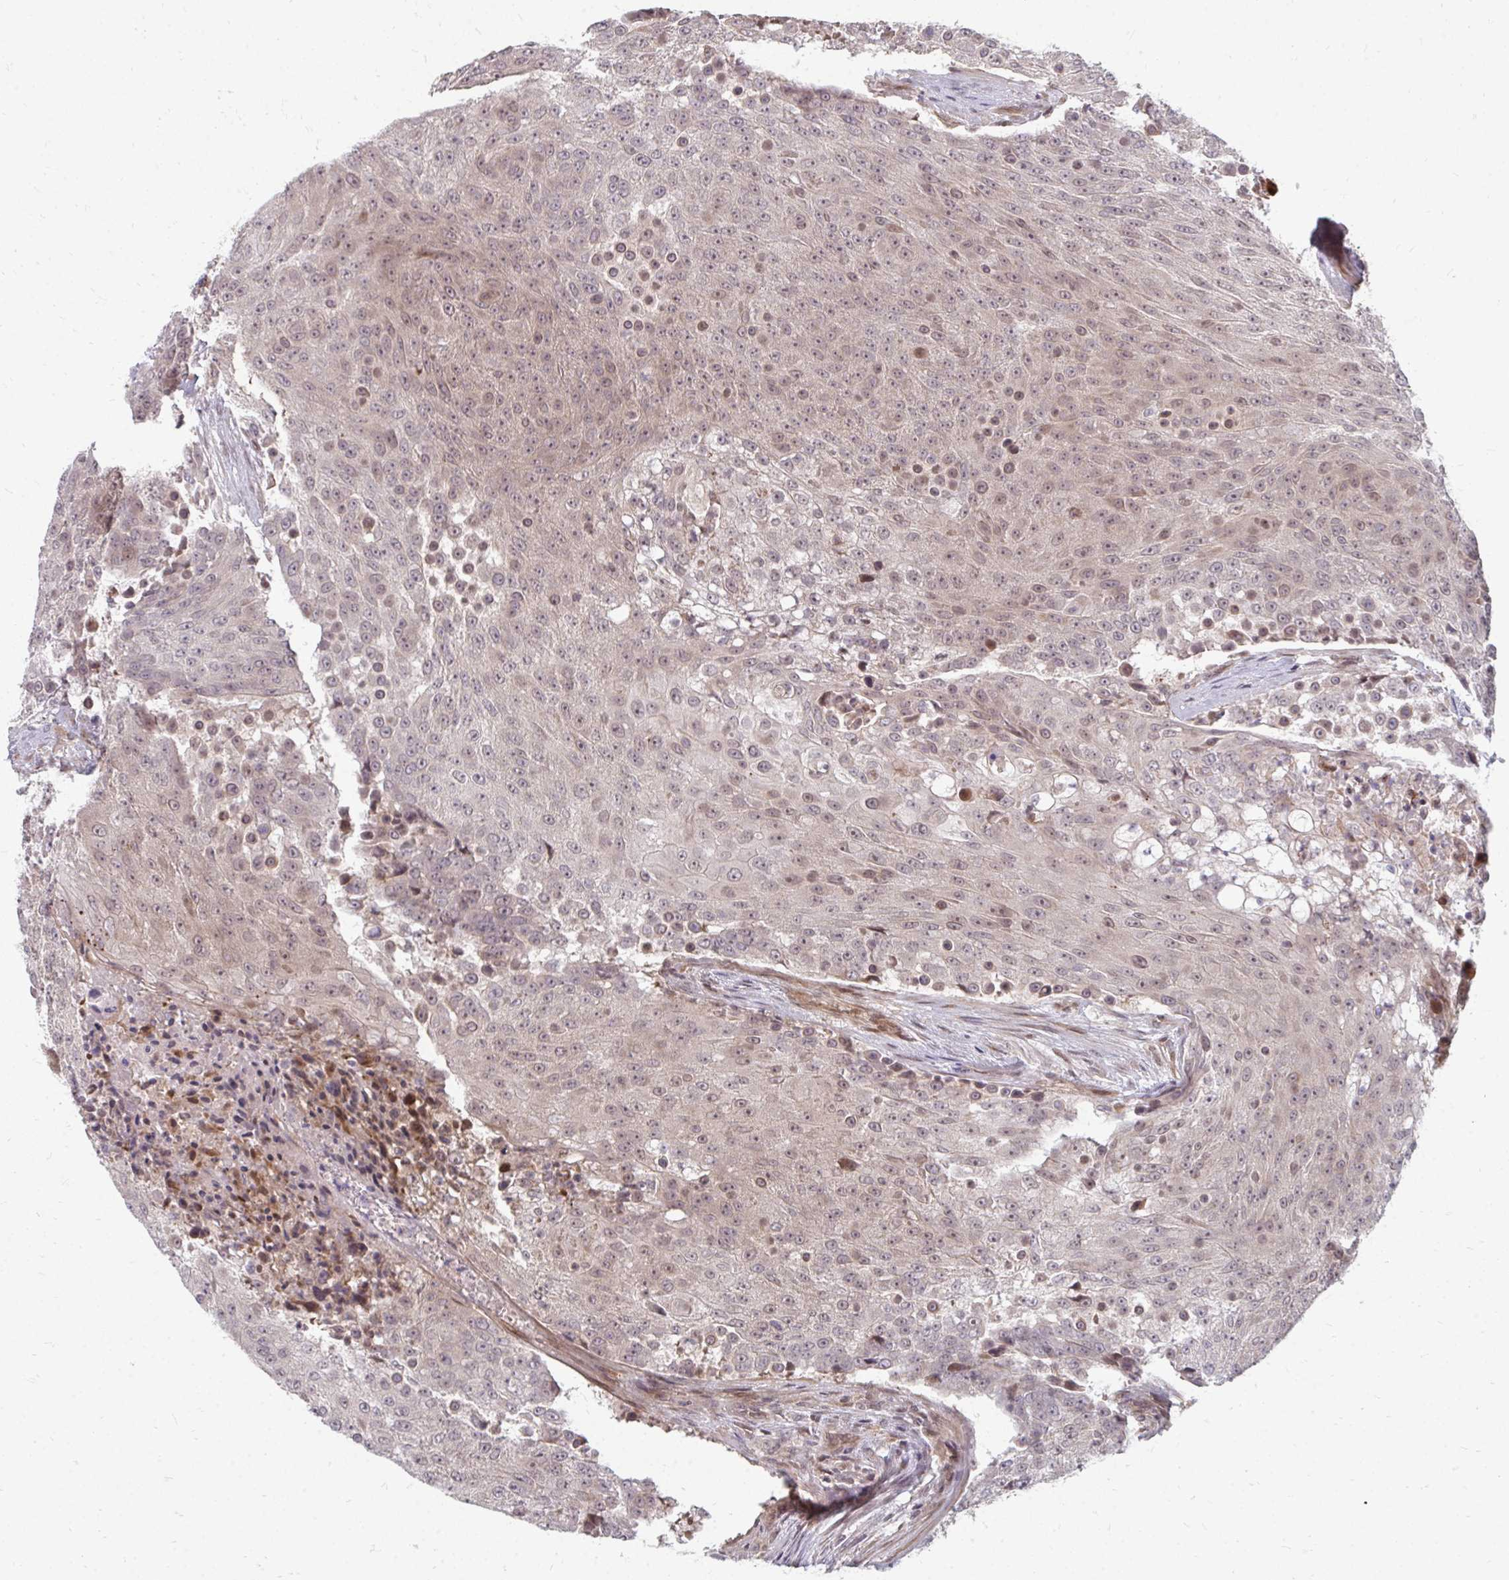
{"staining": {"intensity": "weak", "quantity": "25%-75%", "location": "nuclear"}, "tissue": "urothelial cancer", "cell_type": "Tumor cells", "image_type": "cancer", "snomed": [{"axis": "morphology", "description": "Urothelial carcinoma, High grade"}, {"axis": "topography", "description": "Urinary bladder"}], "caption": "IHC histopathology image of human urothelial cancer stained for a protein (brown), which displays low levels of weak nuclear staining in approximately 25%-75% of tumor cells.", "gene": "ZNF285", "patient": {"sex": "female", "age": 63}}